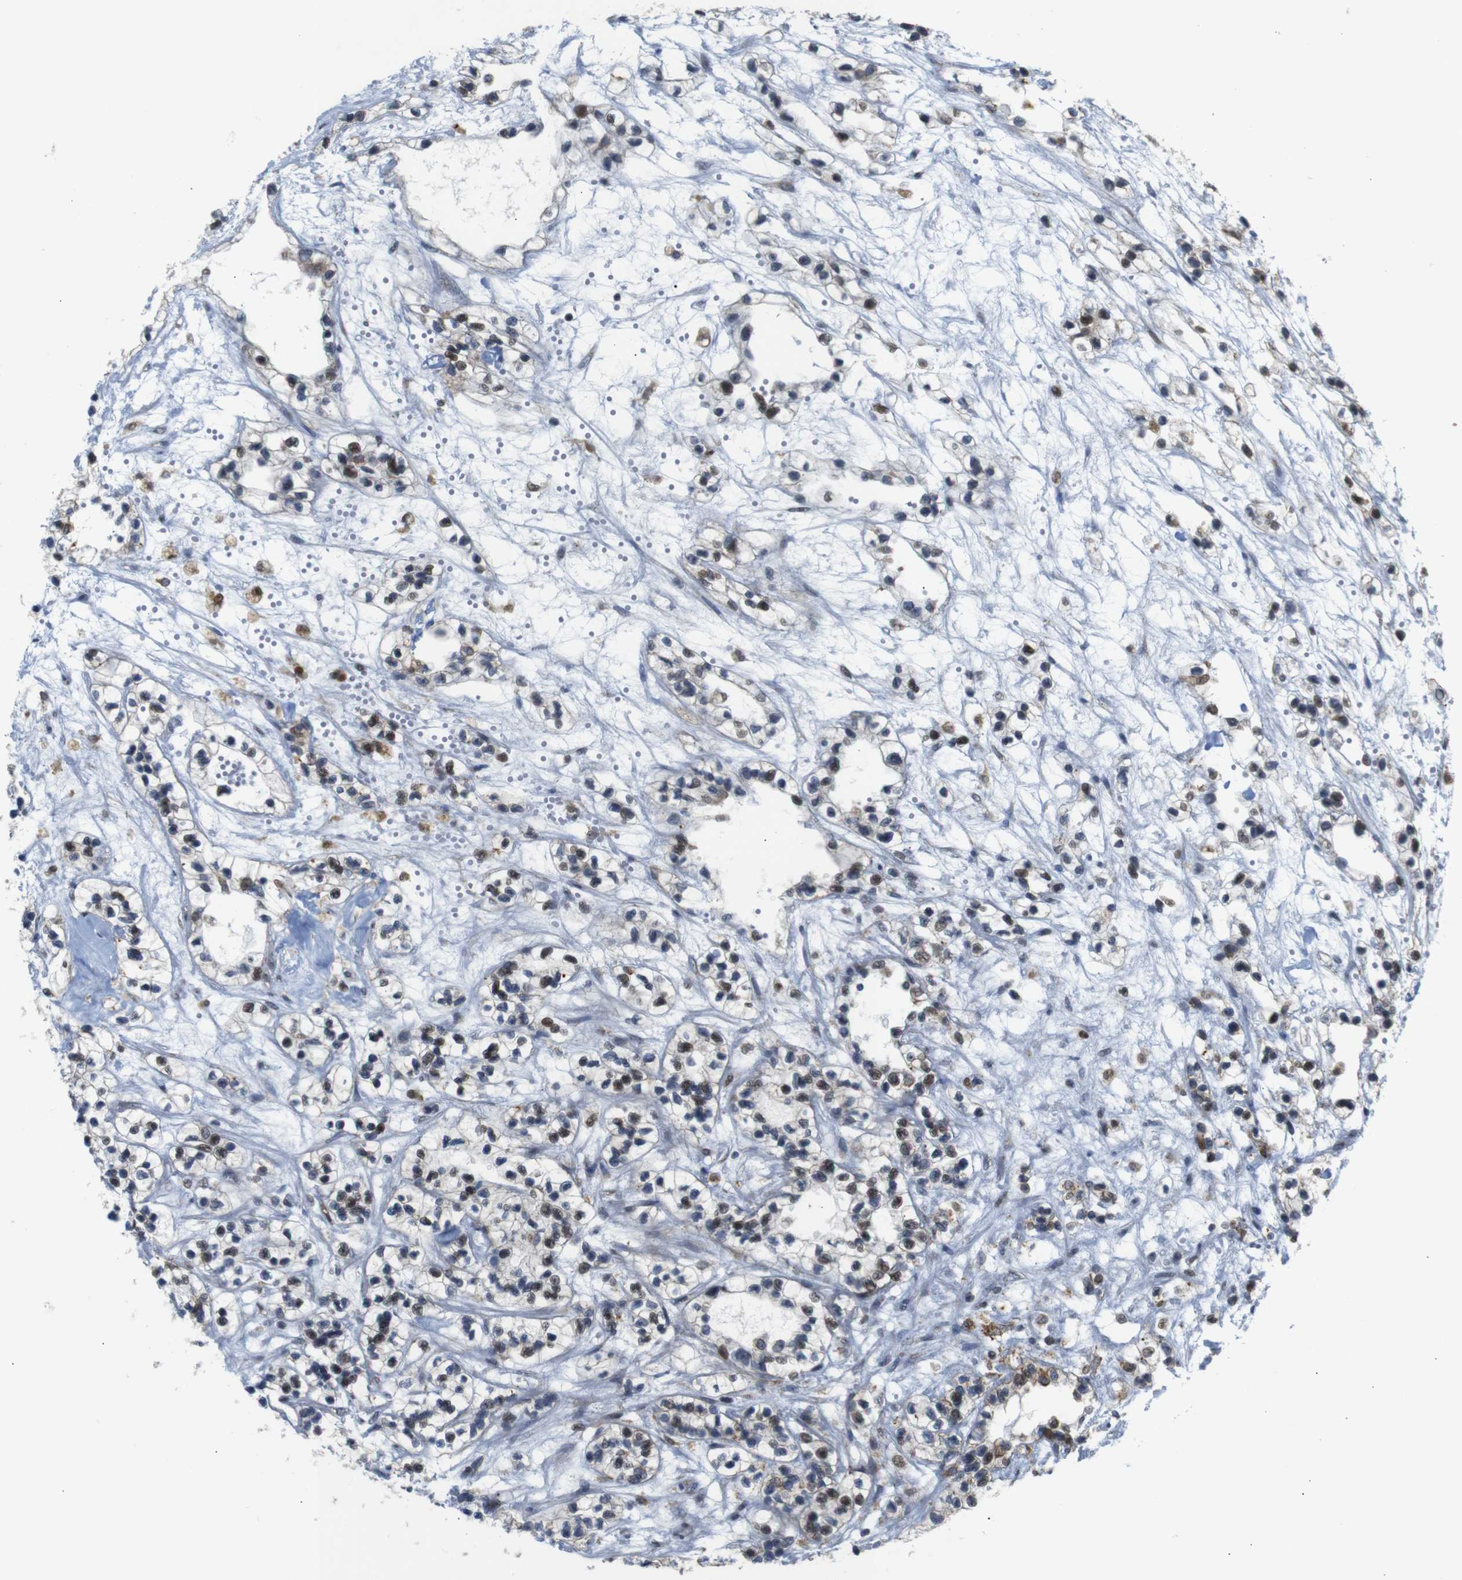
{"staining": {"intensity": "moderate", "quantity": "<25%", "location": "nuclear"}, "tissue": "renal cancer", "cell_type": "Tumor cells", "image_type": "cancer", "snomed": [{"axis": "morphology", "description": "Adenocarcinoma, NOS"}, {"axis": "topography", "description": "Kidney"}], "caption": "Renal adenocarcinoma tissue shows moderate nuclear positivity in approximately <25% of tumor cells", "gene": "PTPN1", "patient": {"sex": "female", "age": 57}}